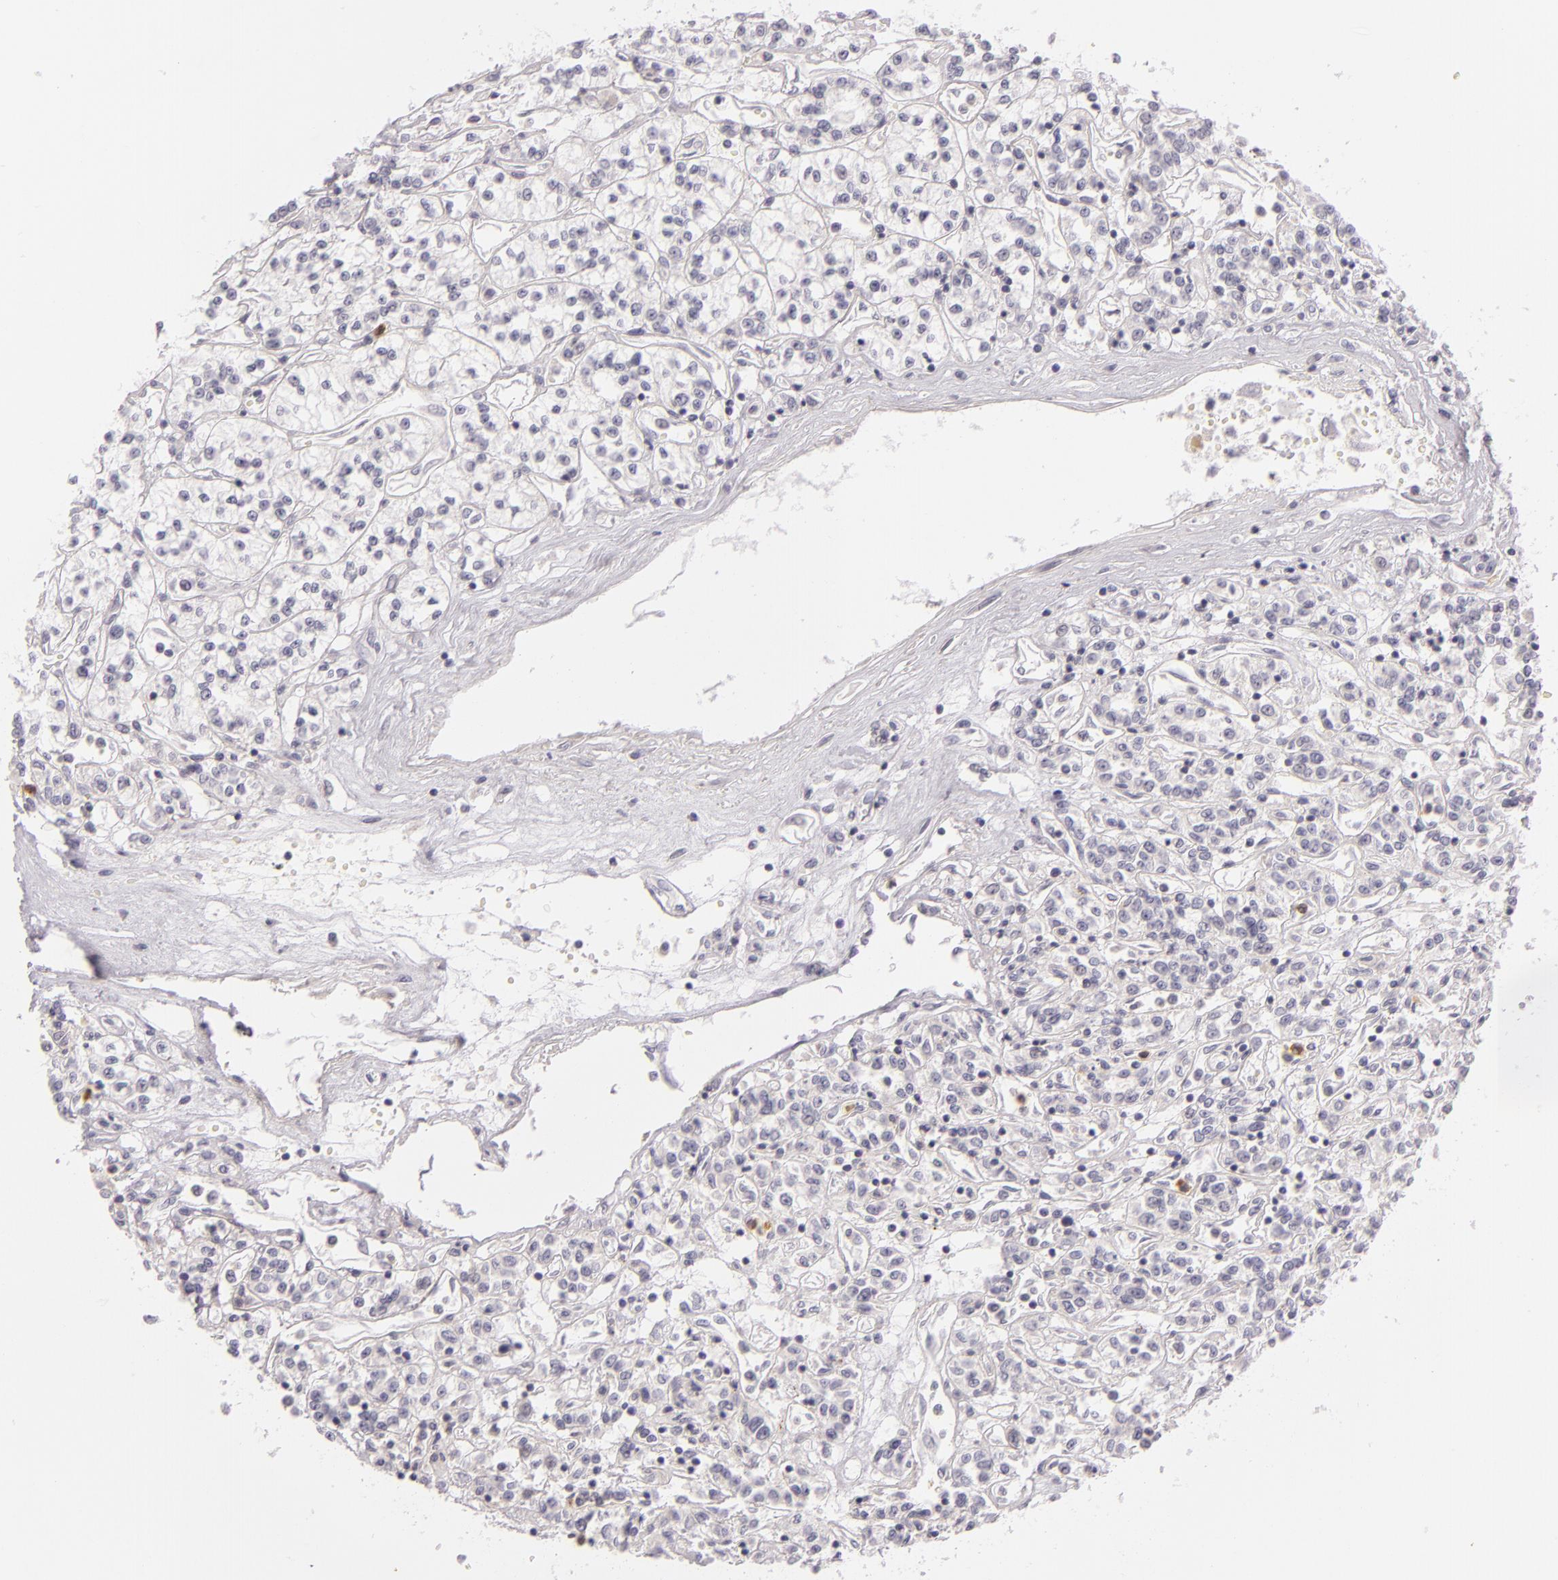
{"staining": {"intensity": "negative", "quantity": "none", "location": "none"}, "tissue": "renal cancer", "cell_type": "Tumor cells", "image_type": "cancer", "snomed": [{"axis": "morphology", "description": "Adenocarcinoma, NOS"}, {"axis": "topography", "description": "Kidney"}], "caption": "Tumor cells are negative for protein expression in human renal adenocarcinoma.", "gene": "FAM181A", "patient": {"sex": "female", "age": 76}}